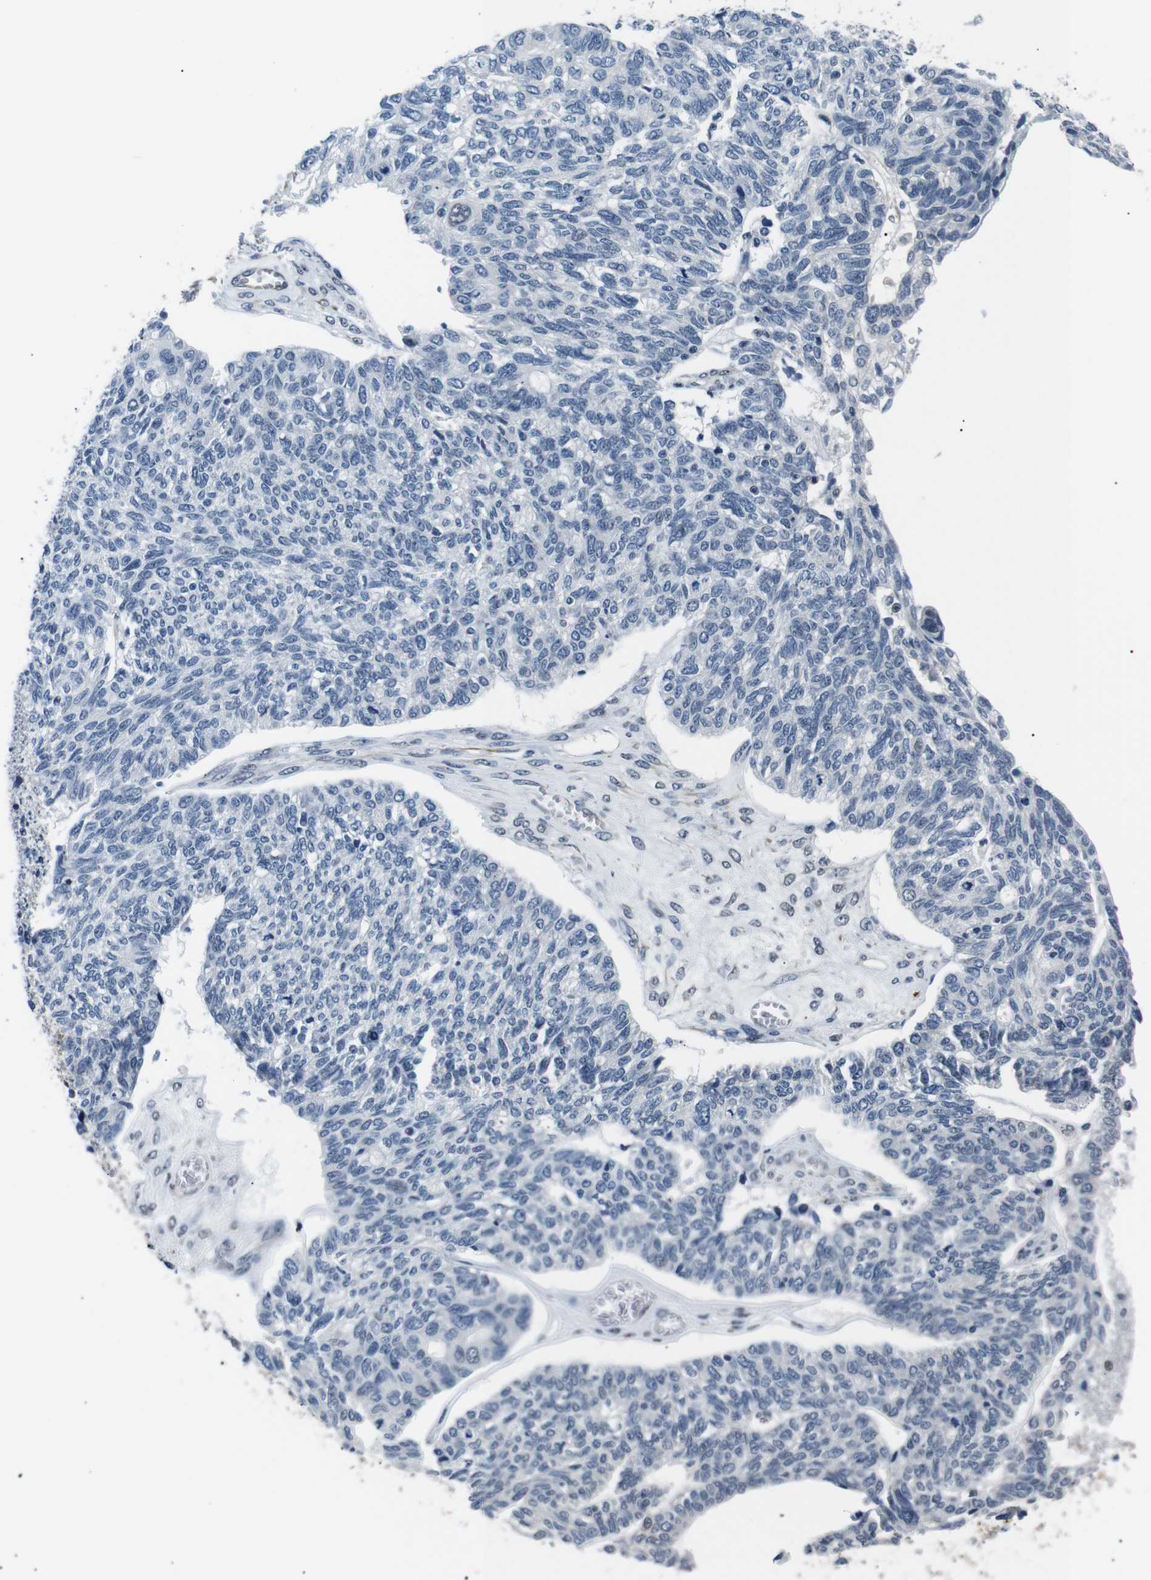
{"staining": {"intensity": "negative", "quantity": "none", "location": "none"}, "tissue": "ovarian cancer", "cell_type": "Tumor cells", "image_type": "cancer", "snomed": [{"axis": "morphology", "description": "Cystadenocarcinoma, serous, NOS"}, {"axis": "topography", "description": "Ovary"}], "caption": "This image is of serous cystadenocarcinoma (ovarian) stained with immunohistochemistry to label a protein in brown with the nuclei are counter-stained blue. There is no staining in tumor cells. The staining was performed using DAB to visualize the protein expression in brown, while the nuclei were stained in blue with hematoxylin (Magnification: 20x).", "gene": "TAFA1", "patient": {"sex": "female", "age": 79}}